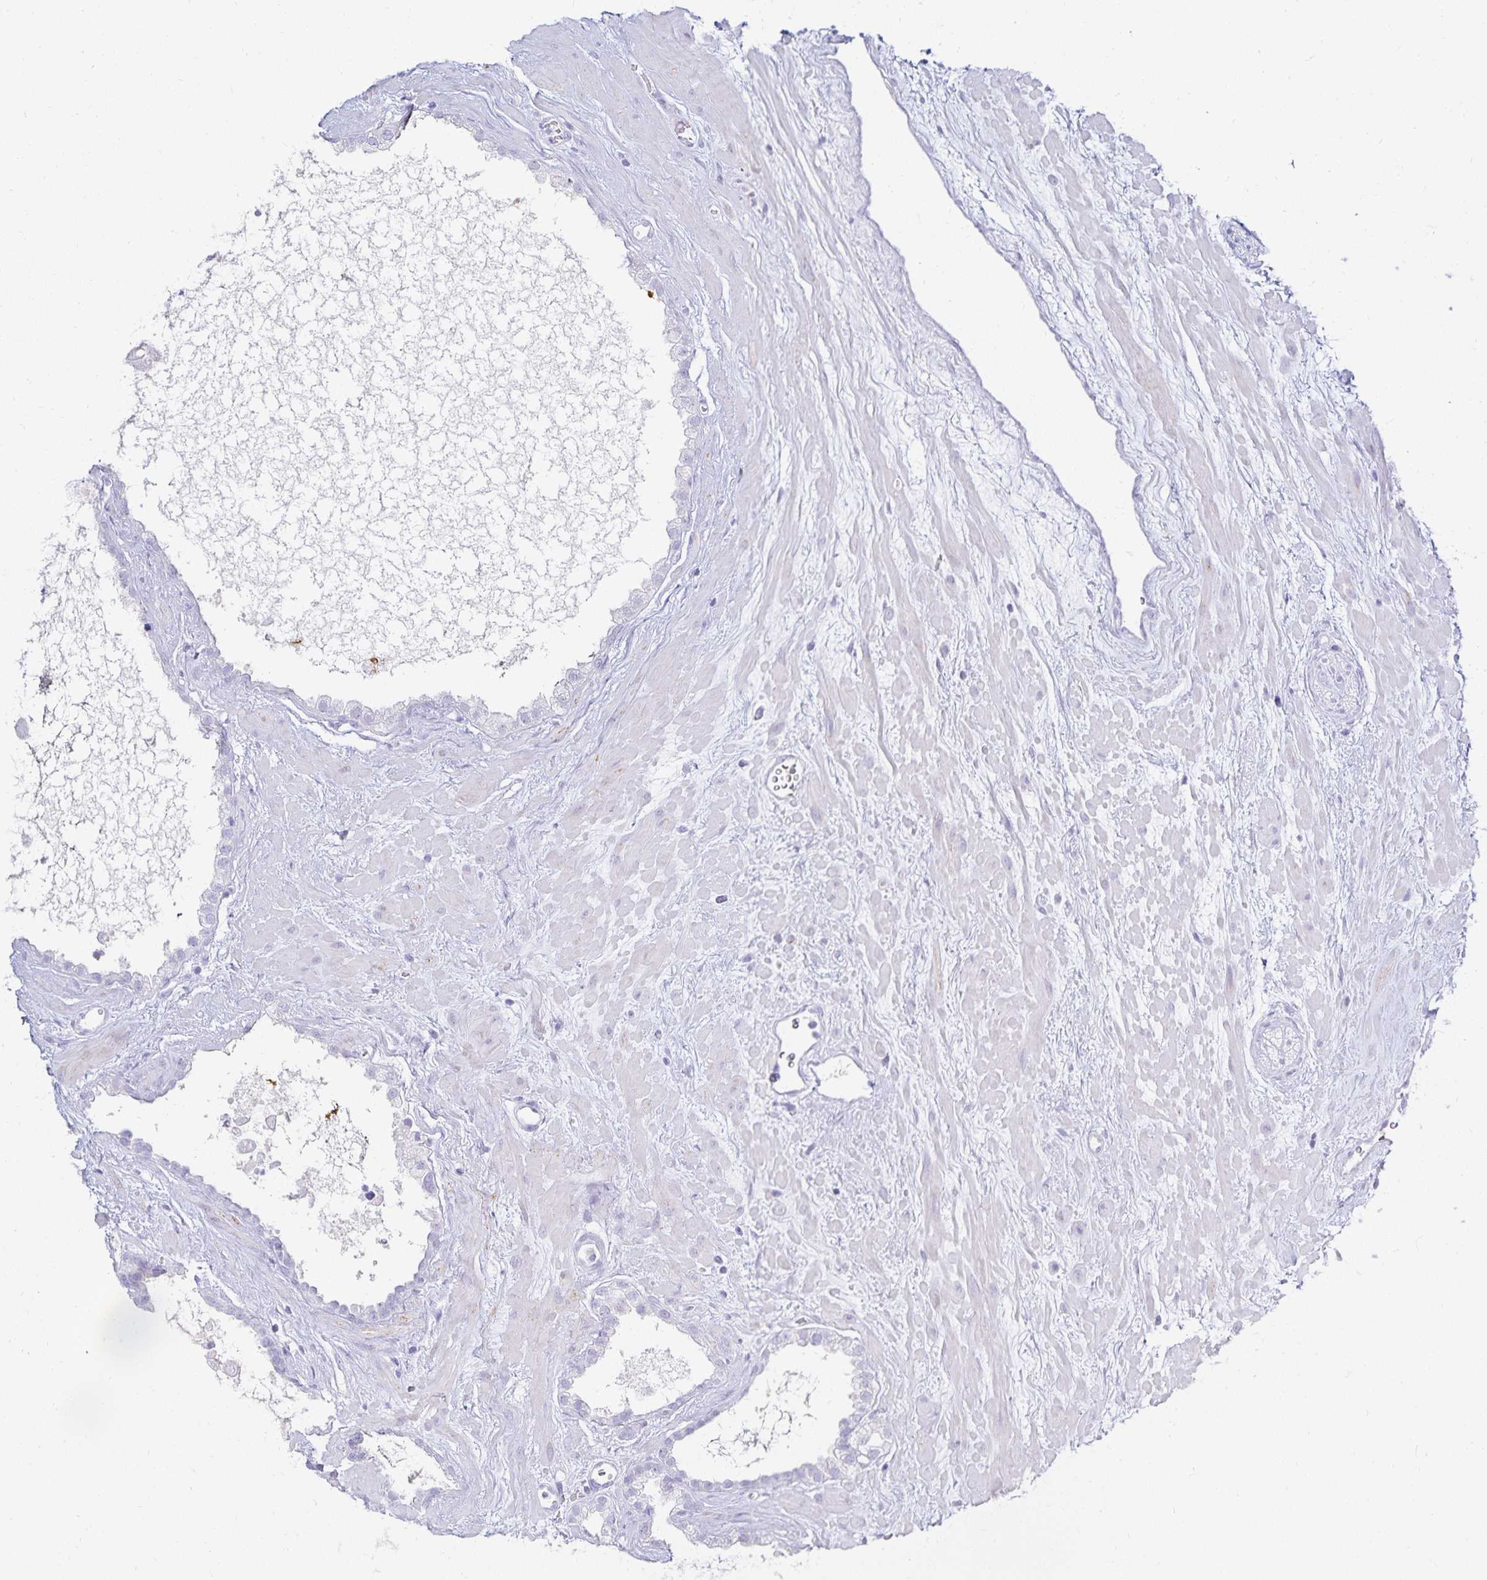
{"staining": {"intensity": "negative", "quantity": "none", "location": "none"}, "tissue": "prostate cancer", "cell_type": "Tumor cells", "image_type": "cancer", "snomed": [{"axis": "morphology", "description": "Adenocarcinoma, Low grade"}, {"axis": "topography", "description": "Prostate"}], "caption": "Adenocarcinoma (low-grade) (prostate) was stained to show a protein in brown. There is no significant staining in tumor cells. (IHC, brightfield microscopy, high magnification).", "gene": "GP2", "patient": {"sex": "male", "age": 62}}